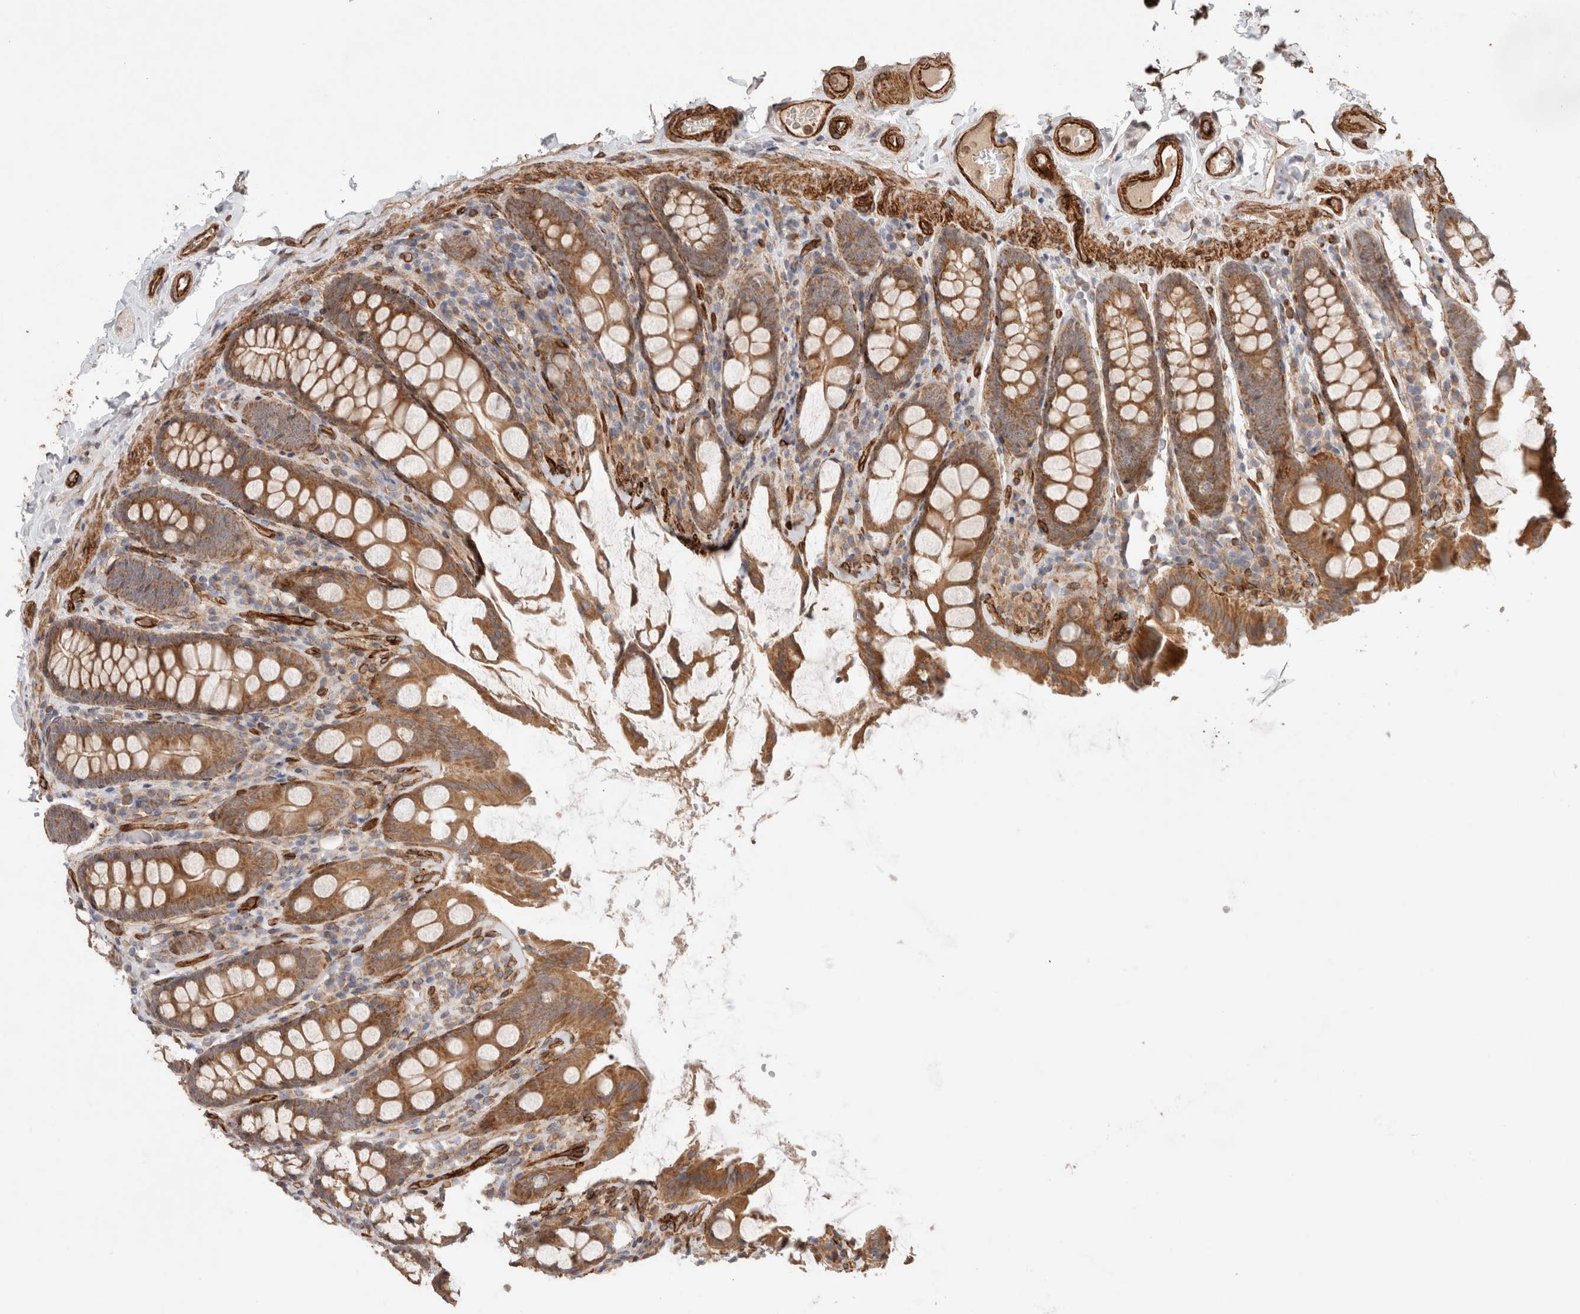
{"staining": {"intensity": "strong", "quantity": ">75%", "location": "cytoplasmic/membranous"}, "tissue": "colon", "cell_type": "Endothelial cells", "image_type": "normal", "snomed": [{"axis": "morphology", "description": "Normal tissue, NOS"}, {"axis": "topography", "description": "Colon"}, {"axis": "topography", "description": "Peripheral nerve tissue"}], "caption": "Immunohistochemical staining of unremarkable human colon shows high levels of strong cytoplasmic/membranous expression in approximately >75% of endothelial cells.", "gene": "RAB32", "patient": {"sex": "female", "age": 61}}